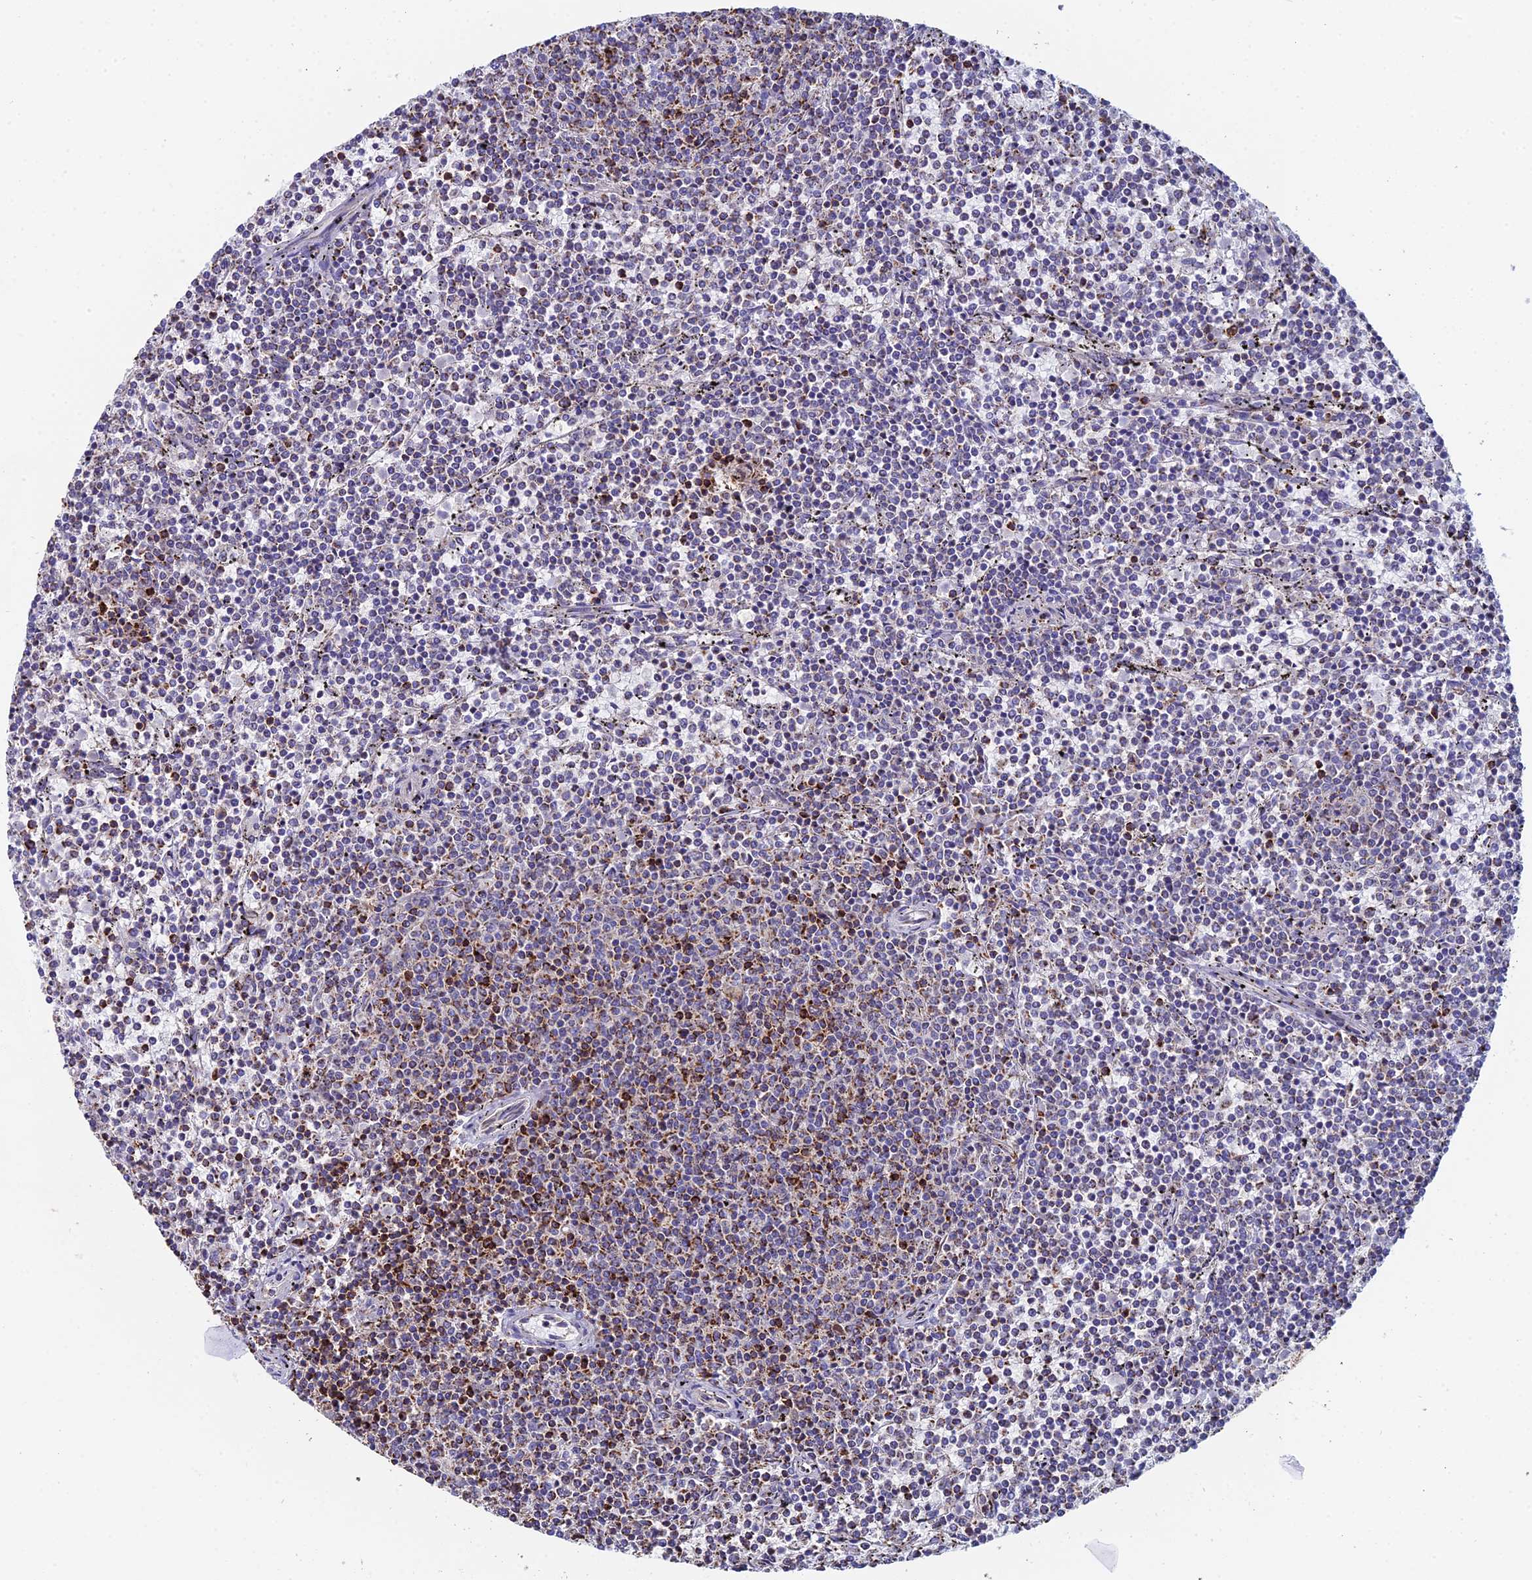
{"staining": {"intensity": "negative", "quantity": "none", "location": "none"}, "tissue": "lymphoma", "cell_type": "Tumor cells", "image_type": "cancer", "snomed": [{"axis": "morphology", "description": "Malignant lymphoma, non-Hodgkin's type, Low grade"}, {"axis": "topography", "description": "Spleen"}], "caption": "Micrograph shows no significant protein expression in tumor cells of malignant lymphoma, non-Hodgkin's type (low-grade).", "gene": "SPOCK2", "patient": {"sex": "female", "age": 50}}